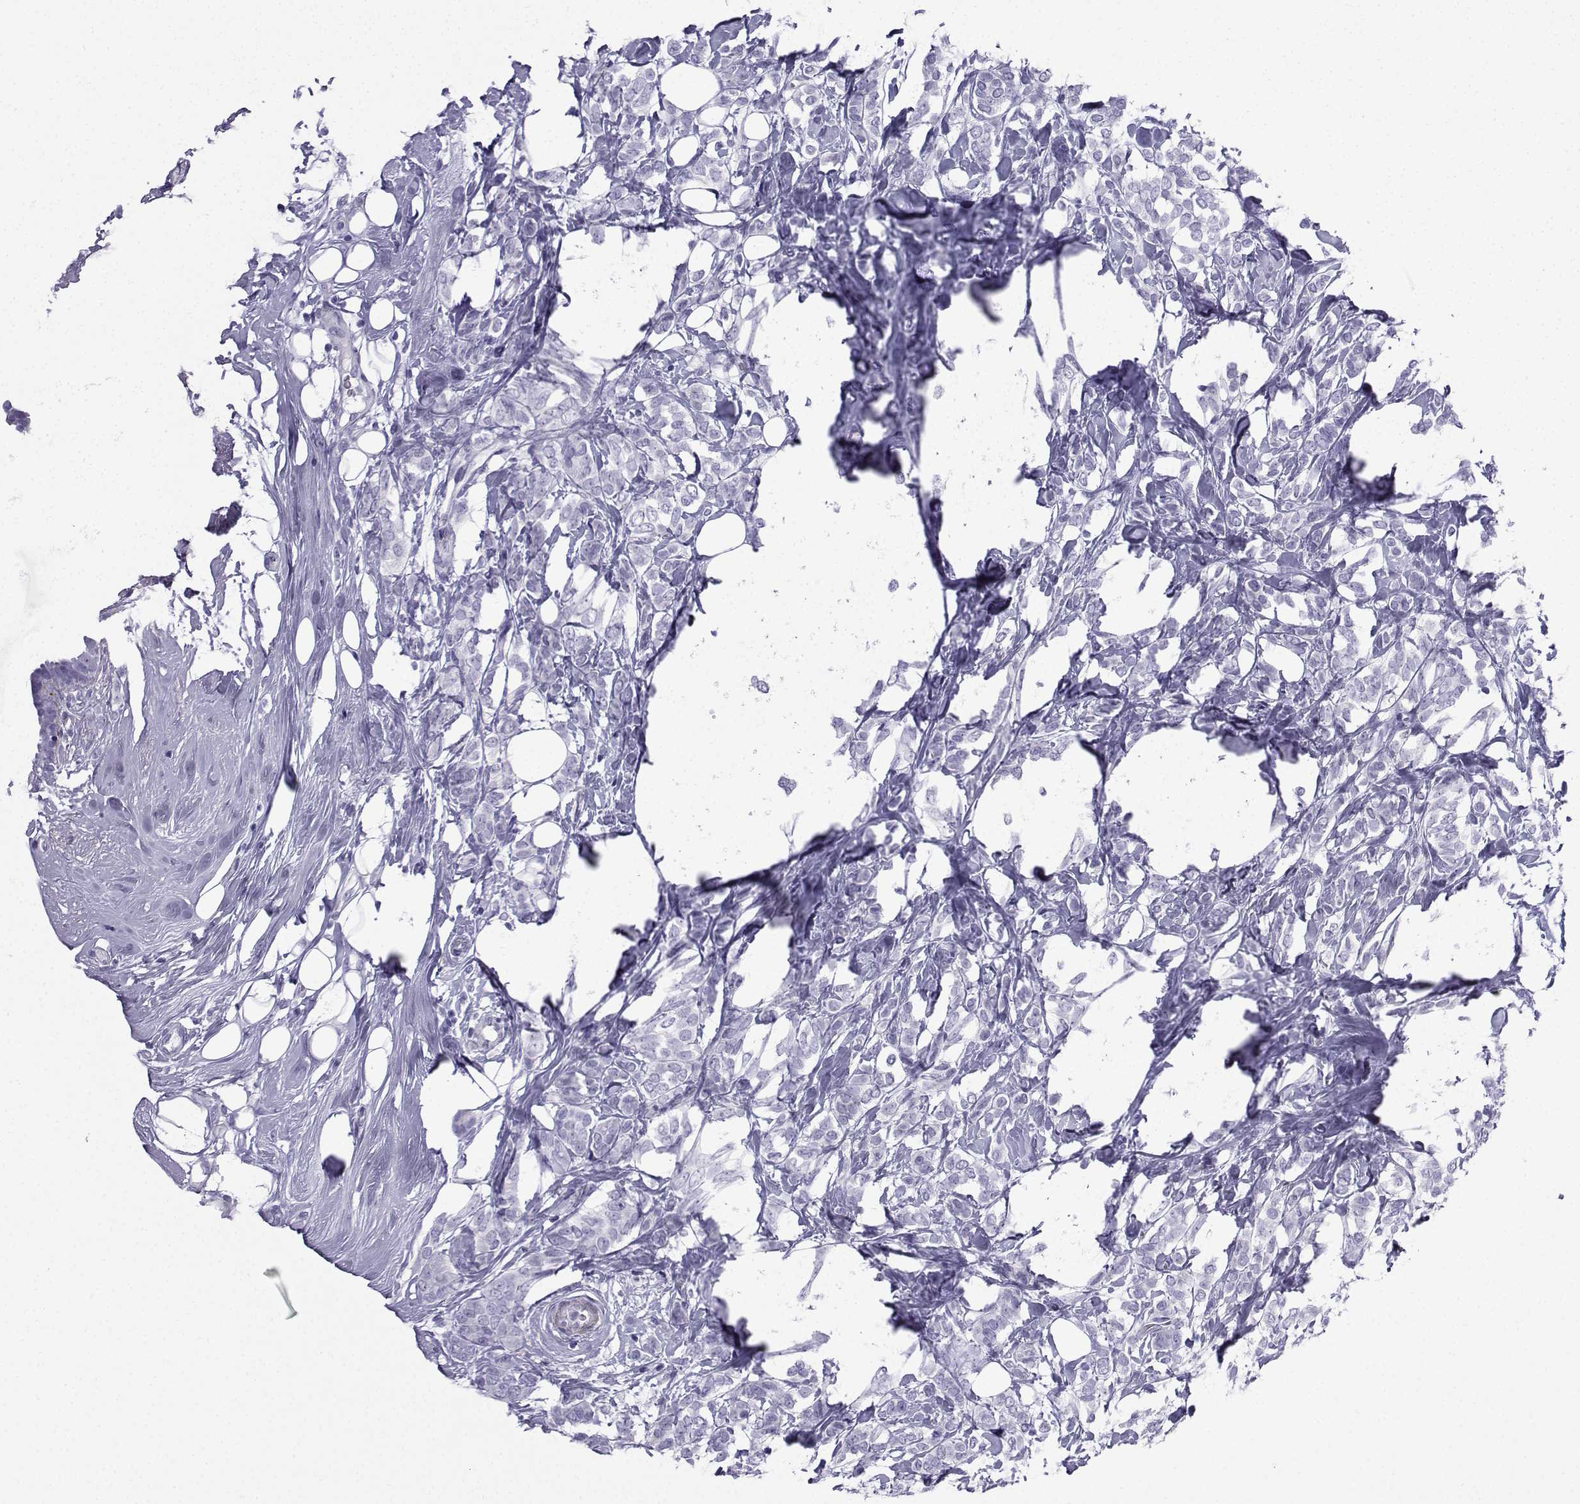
{"staining": {"intensity": "negative", "quantity": "none", "location": "none"}, "tissue": "breast cancer", "cell_type": "Tumor cells", "image_type": "cancer", "snomed": [{"axis": "morphology", "description": "Lobular carcinoma"}, {"axis": "topography", "description": "Breast"}], "caption": "Immunohistochemical staining of breast cancer (lobular carcinoma) reveals no significant positivity in tumor cells. (Immunohistochemistry (ihc), brightfield microscopy, high magnification).", "gene": "KCNF1", "patient": {"sex": "female", "age": 49}}